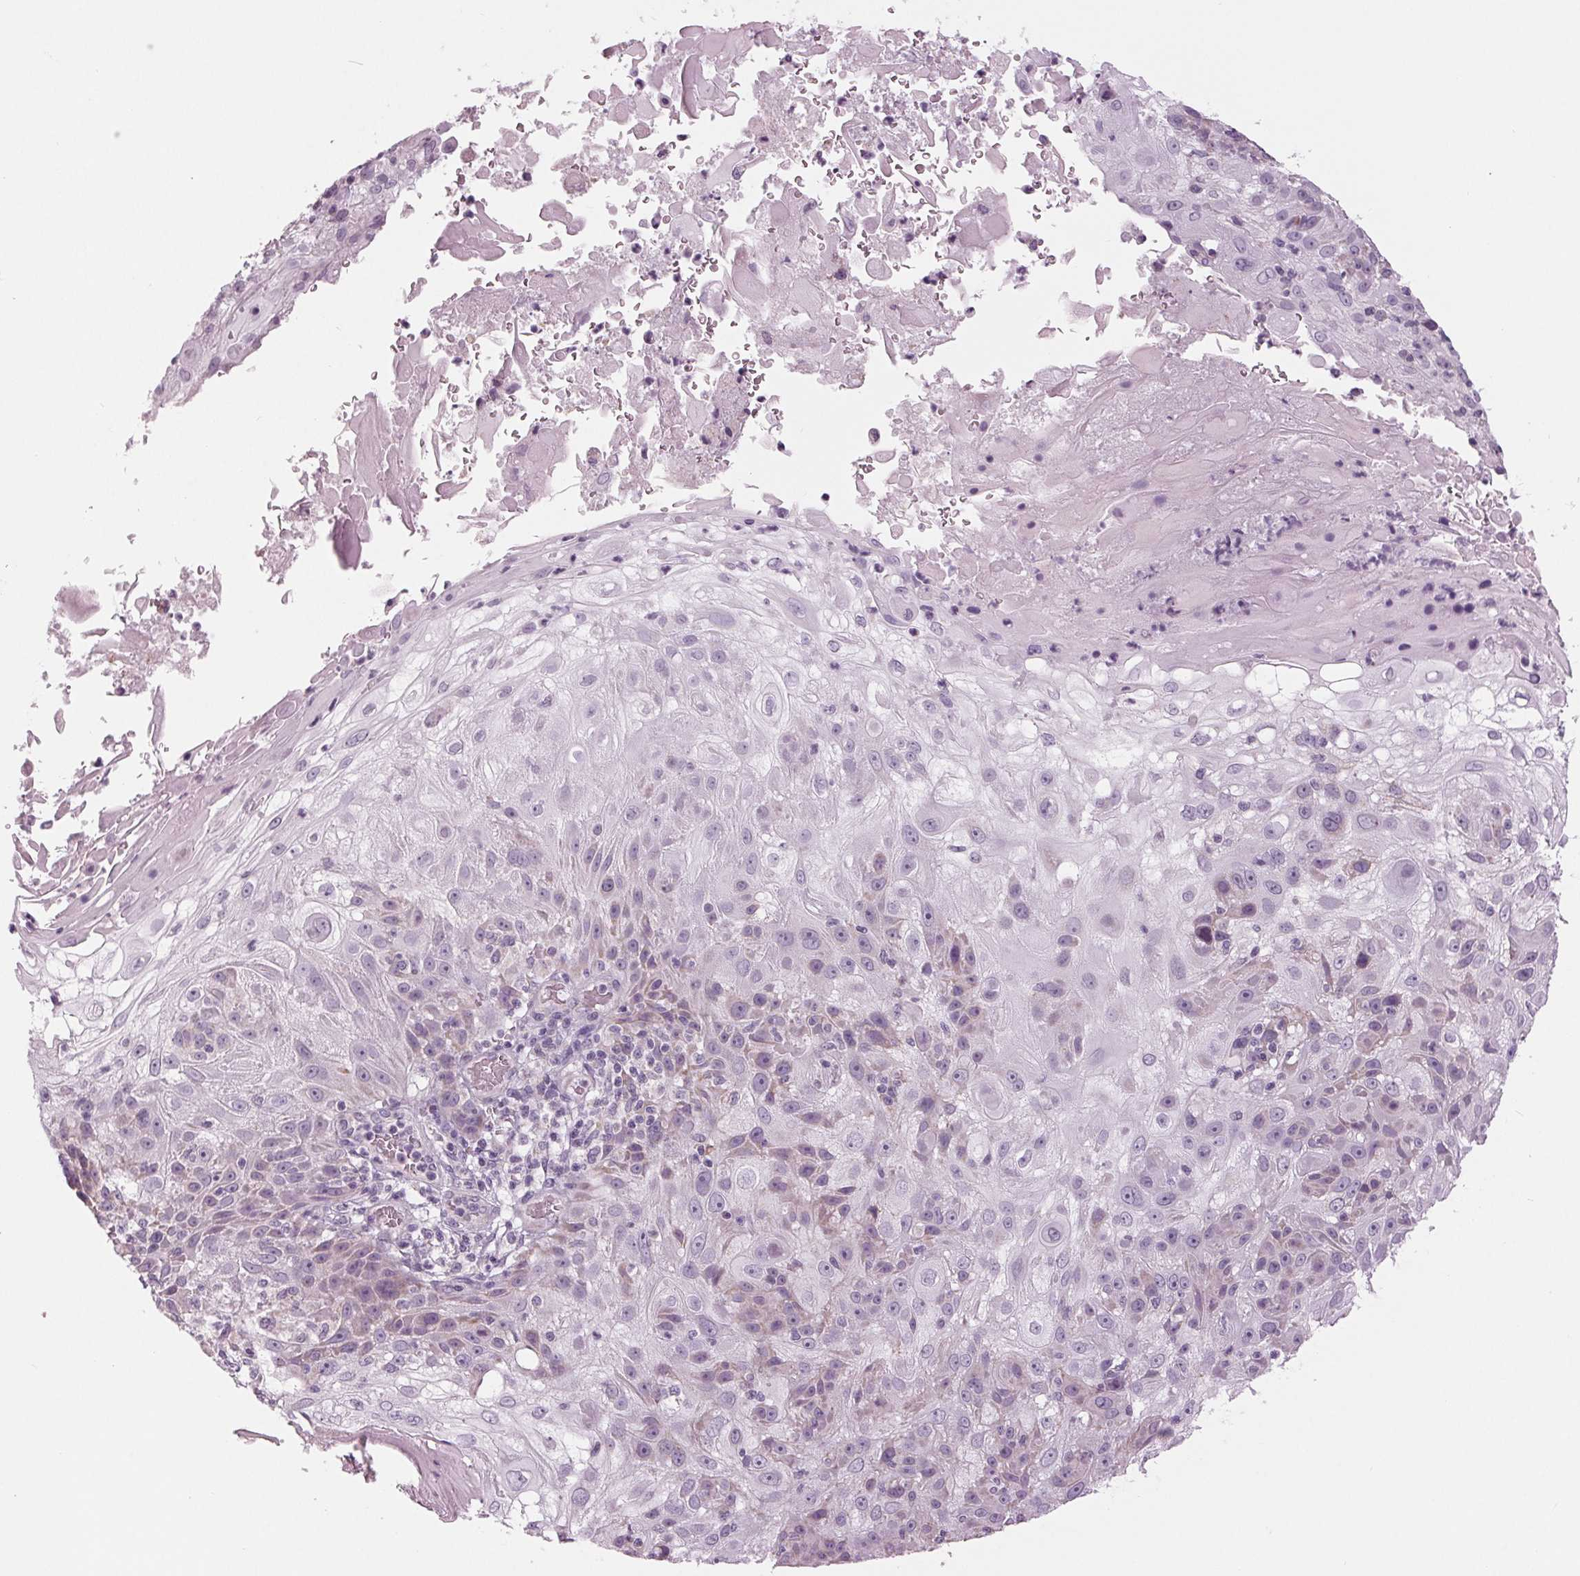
{"staining": {"intensity": "negative", "quantity": "none", "location": "none"}, "tissue": "skin cancer", "cell_type": "Tumor cells", "image_type": "cancer", "snomed": [{"axis": "morphology", "description": "Normal tissue, NOS"}, {"axis": "morphology", "description": "Squamous cell carcinoma, NOS"}, {"axis": "topography", "description": "Skin"}], "caption": "Skin squamous cell carcinoma was stained to show a protein in brown. There is no significant expression in tumor cells. (DAB IHC, high magnification).", "gene": "SAMD4A", "patient": {"sex": "female", "age": 83}}